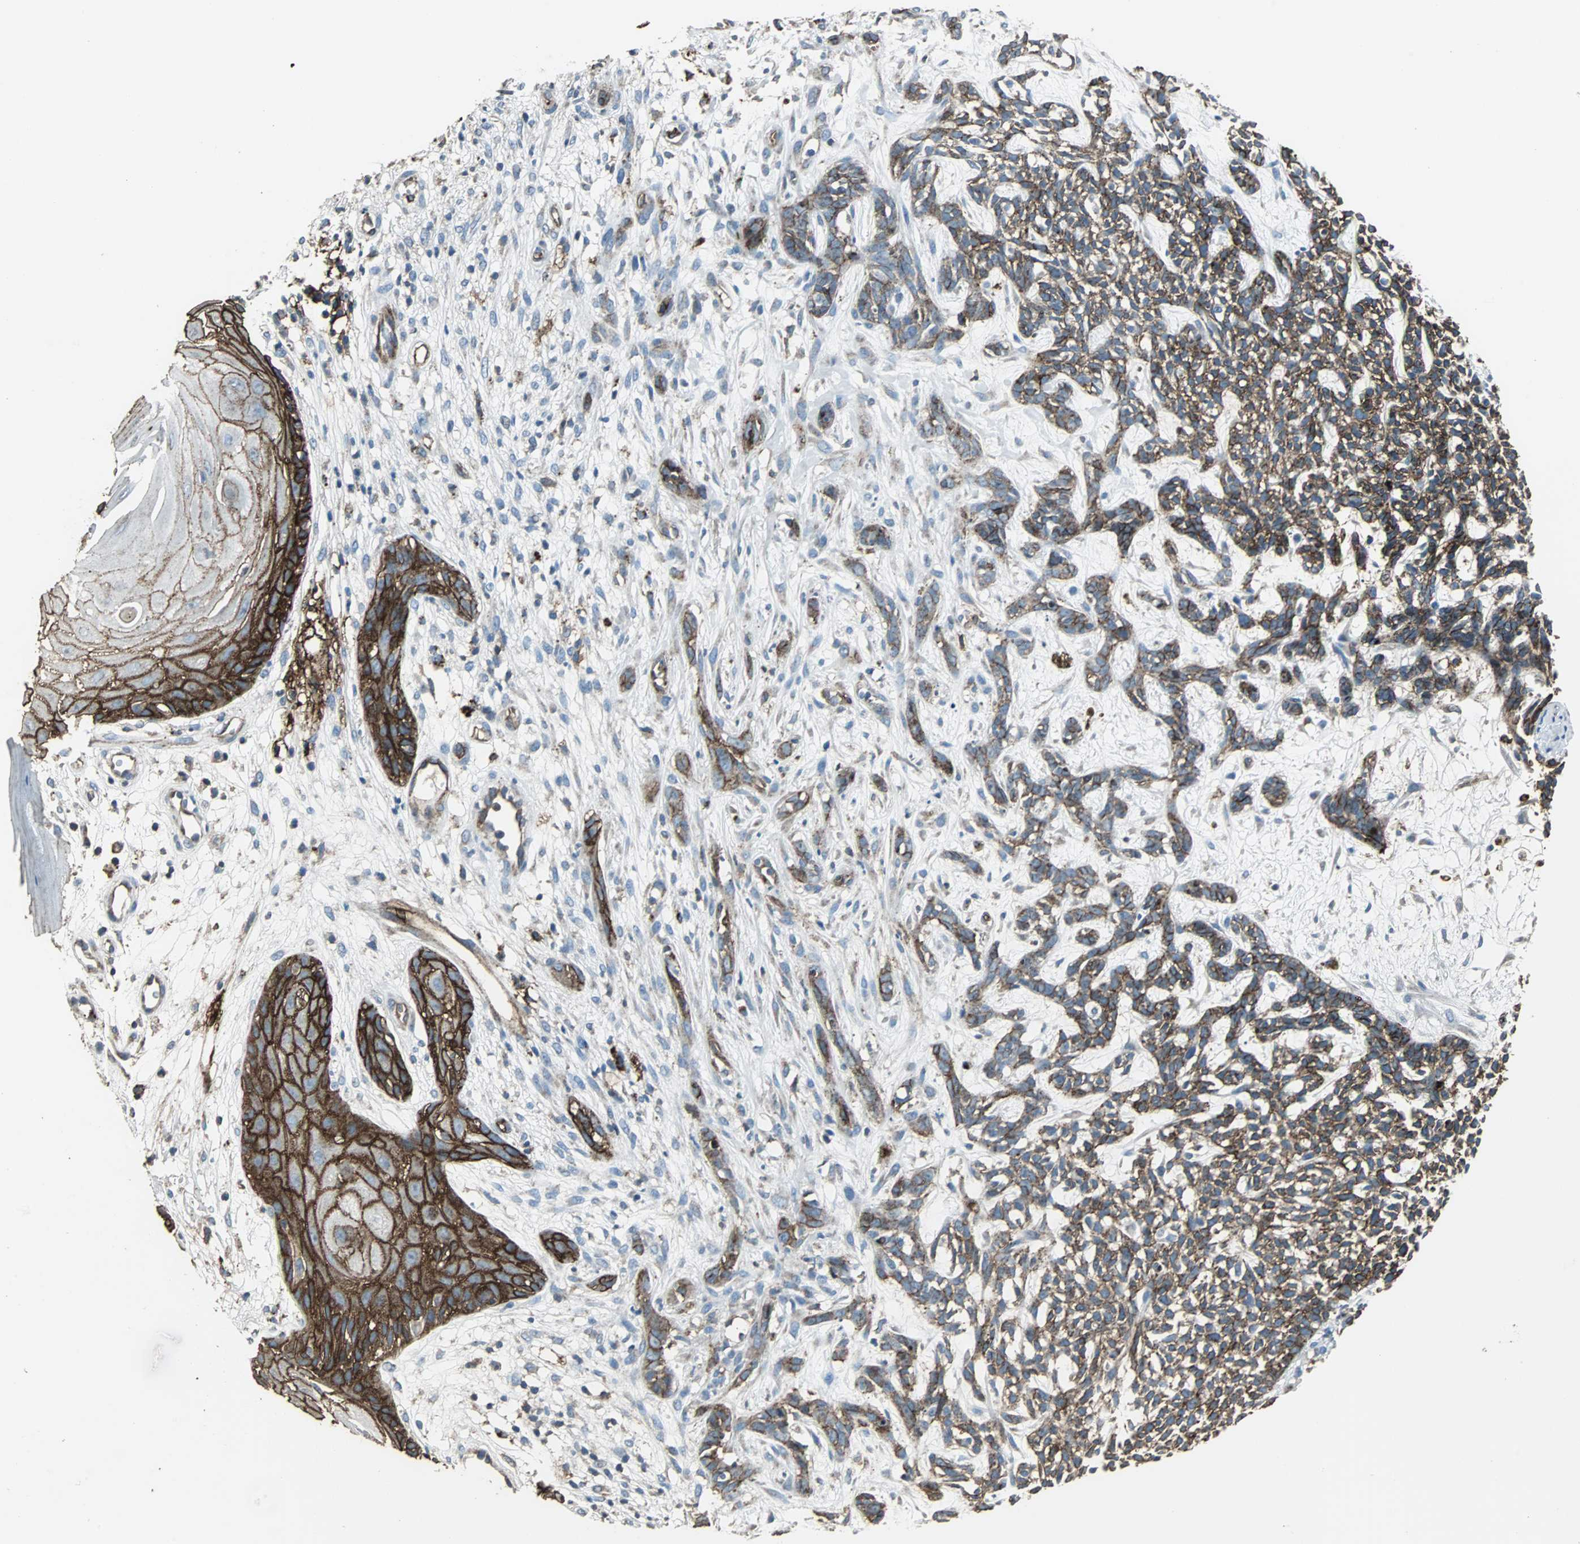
{"staining": {"intensity": "strong", "quantity": ">75%", "location": "cytoplasmic/membranous"}, "tissue": "skin cancer", "cell_type": "Tumor cells", "image_type": "cancer", "snomed": [{"axis": "morphology", "description": "Basal cell carcinoma"}, {"axis": "topography", "description": "Skin"}], "caption": "Immunohistochemistry (DAB) staining of human skin basal cell carcinoma shows strong cytoplasmic/membranous protein expression in approximately >75% of tumor cells.", "gene": "F11R", "patient": {"sex": "female", "age": 84}}